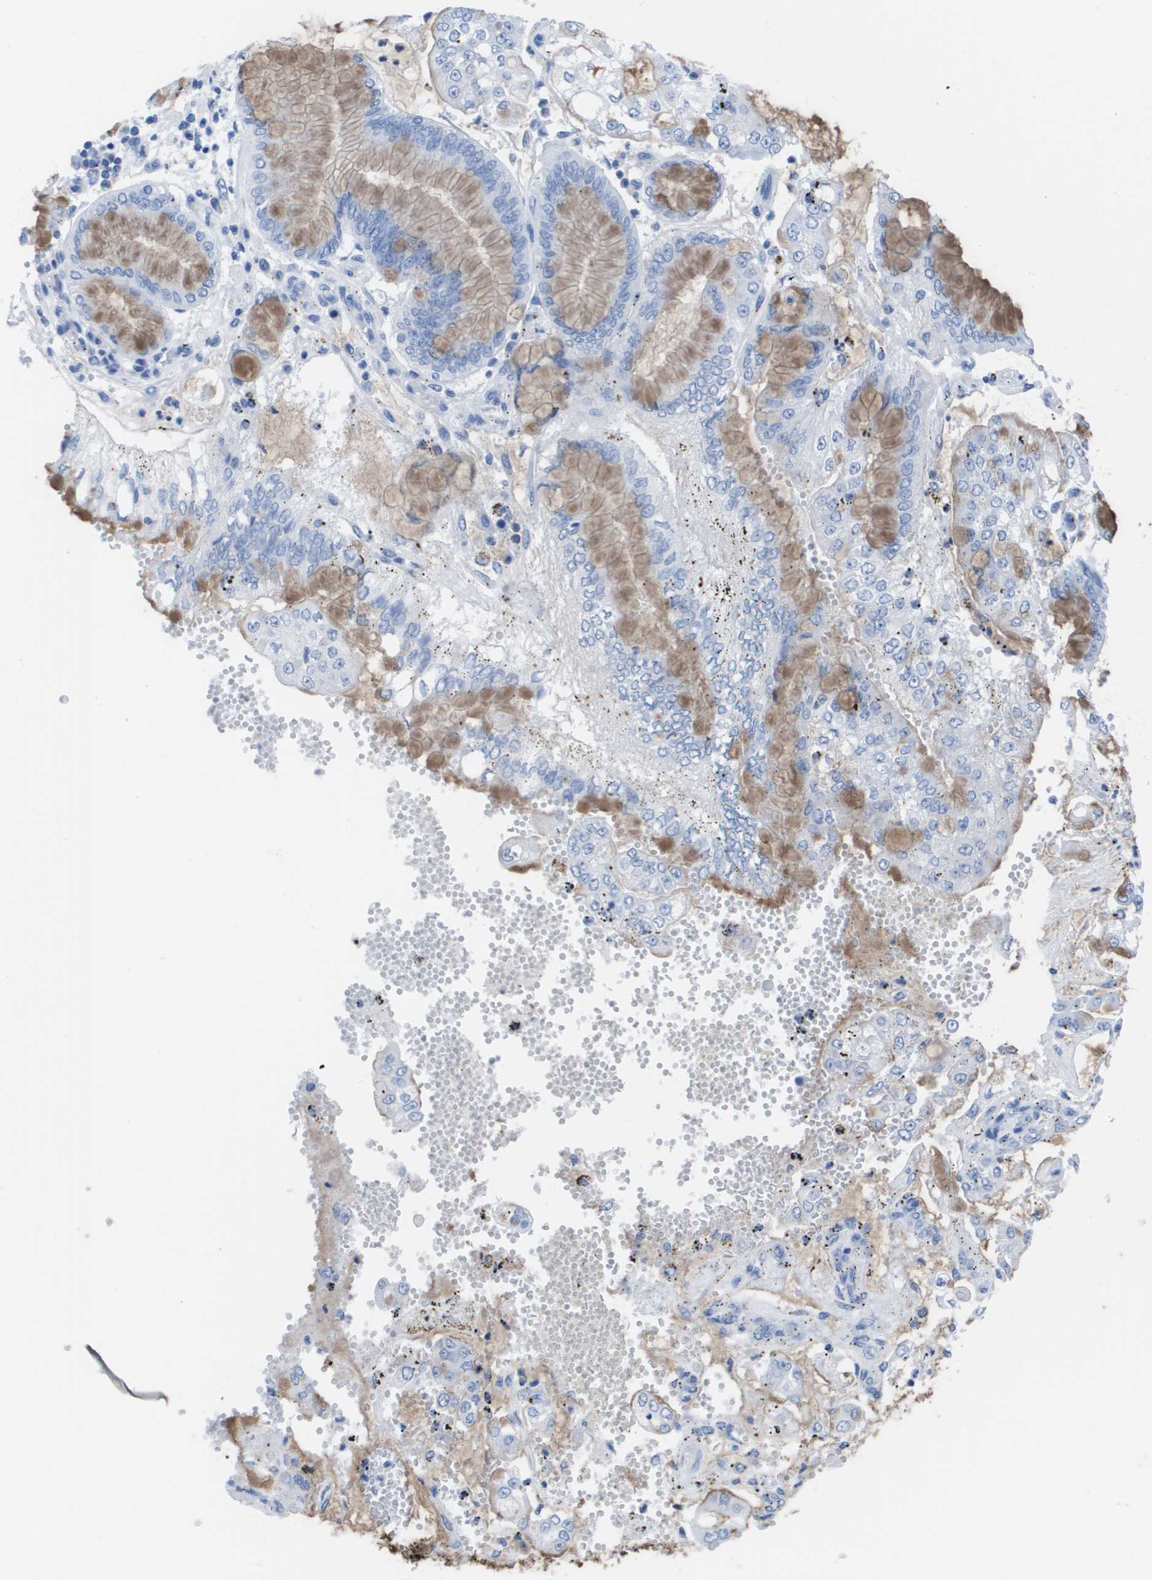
{"staining": {"intensity": "weak", "quantity": "25%-75%", "location": "cytoplasmic/membranous"}, "tissue": "stomach cancer", "cell_type": "Tumor cells", "image_type": "cancer", "snomed": [{"axis": "morphology", "description": "Adenocarcinoma, NOS"}, {"axis": "topography", "description": "Stomach"}], "caption": "Protein staining of stomach adenocarcinoma tissue reveals weak cytoplasmic/membranous staining in approximately 25%-75% of tumor cells.", "gene": "KCNA3", "patient": {"sex": "male", "age": 76}}